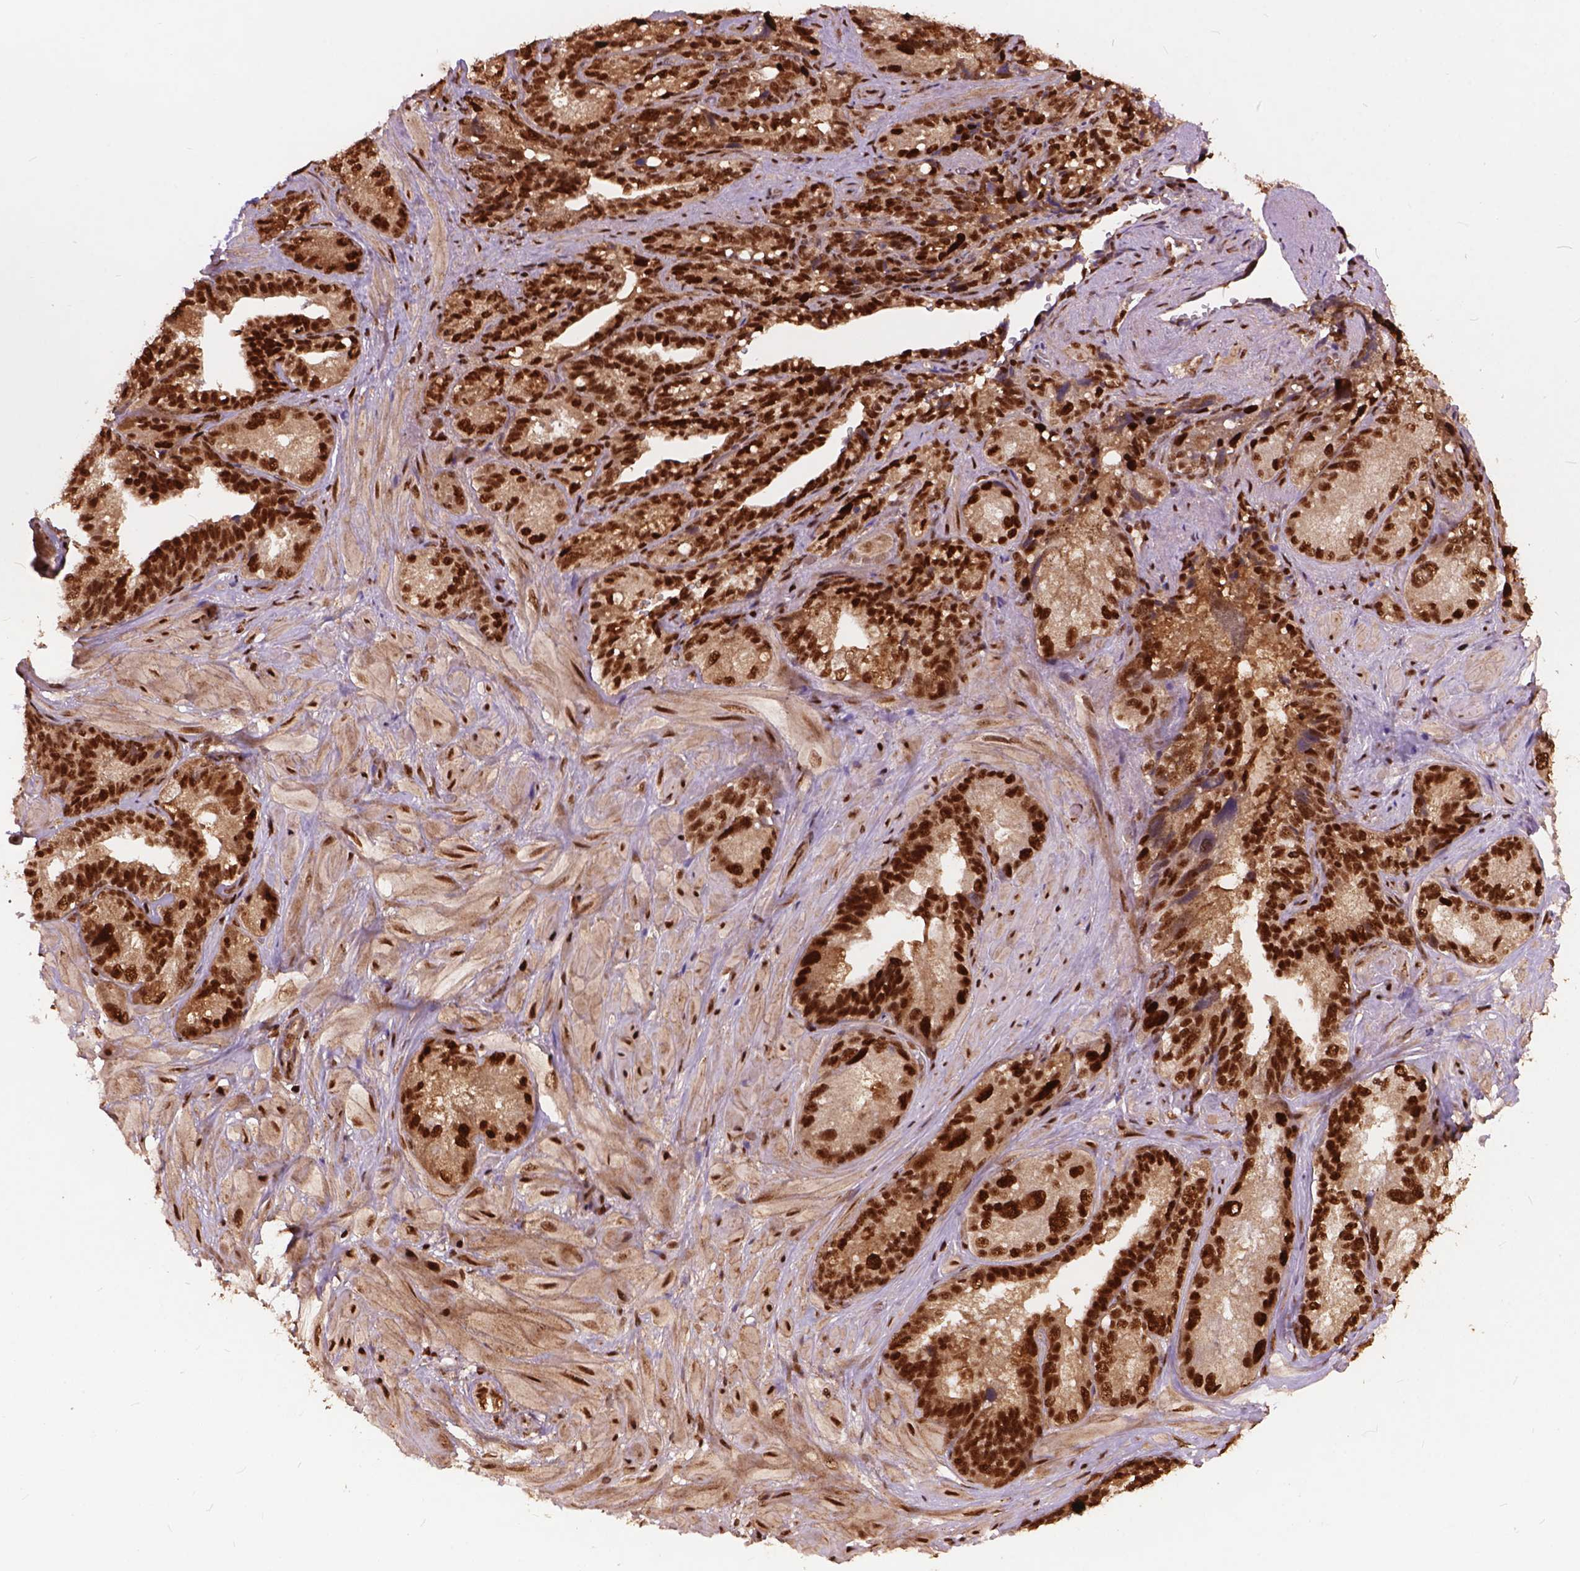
{"staining": {"intensity": "strong", "quantity": ">75%", "location": "nuclear"}, "tissue": "seminal vesicle", "cell_type": "Glandular cells", "image_type": "normal", "snomed": [{"axis": "morphology", "description": "Normal tissue, NOS"}, {"axis": "topography", "description": "Seminal veicle"}], "caption": "The micrograph shows immunohistochemical staining of unremarkable seminal vesicle. There is strong nuclear positivity is present in about >75% of glandular cells. Nuclei are stained in blue.", "gene": "ANP32A", "patient": {"sex": "male", "age": 69}}